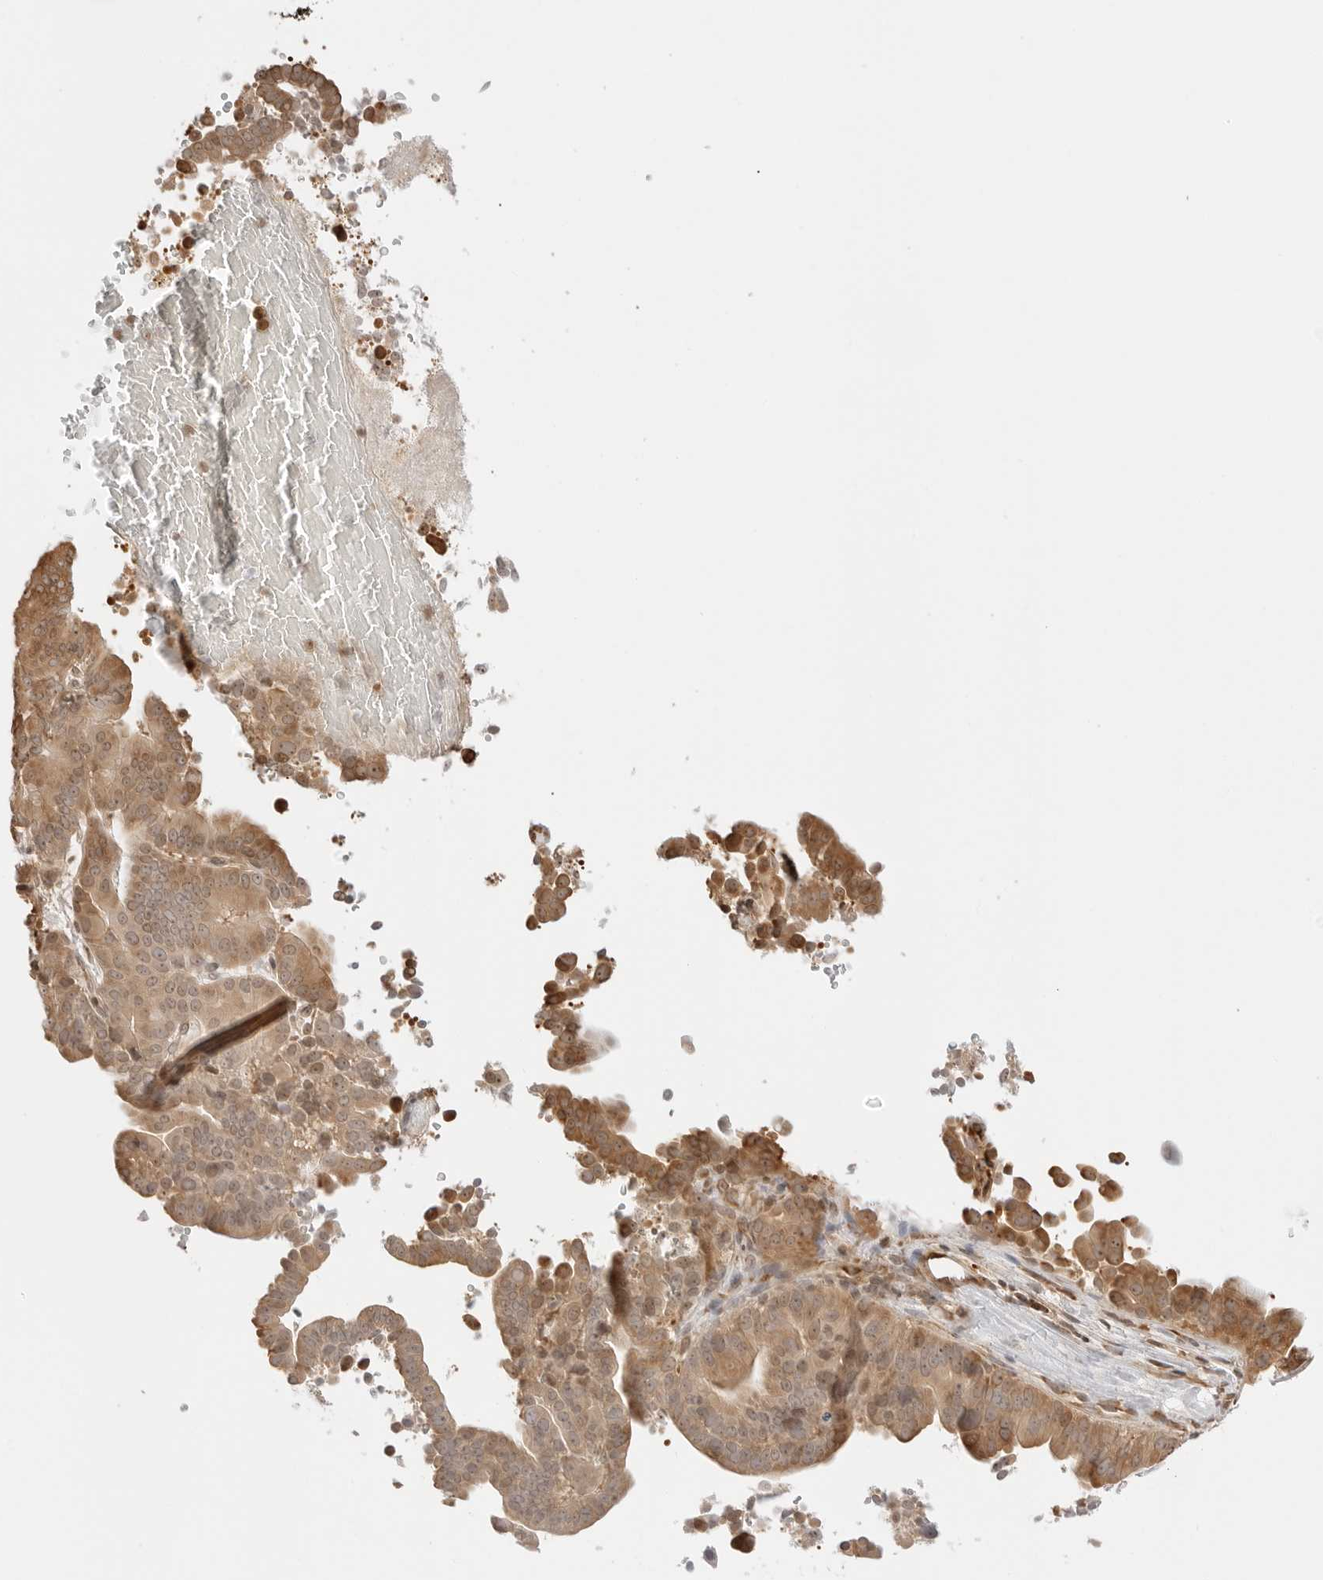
{"staining": {"intensity": "moderate", "quantity": "25%-75%", "location": "cytoplasmic/membranous"}, "tissue": "liver cancer", "cell_type": "Tumor cells", "image_type": "cancer", "snomed": [{"axis": "morphology", "description": "Cholangiocarcinoma"}, {"axis": "topography", "description": "Liver"}], "caption": "This photomicrograph shows IHC staining of human liver cancer, with medium moderate cytoplasmic/membranous positivity in approximately 25%-75% of tumor cells.", "gene": "FKBP14", "patient": {"sex": "female", "age": 75}}